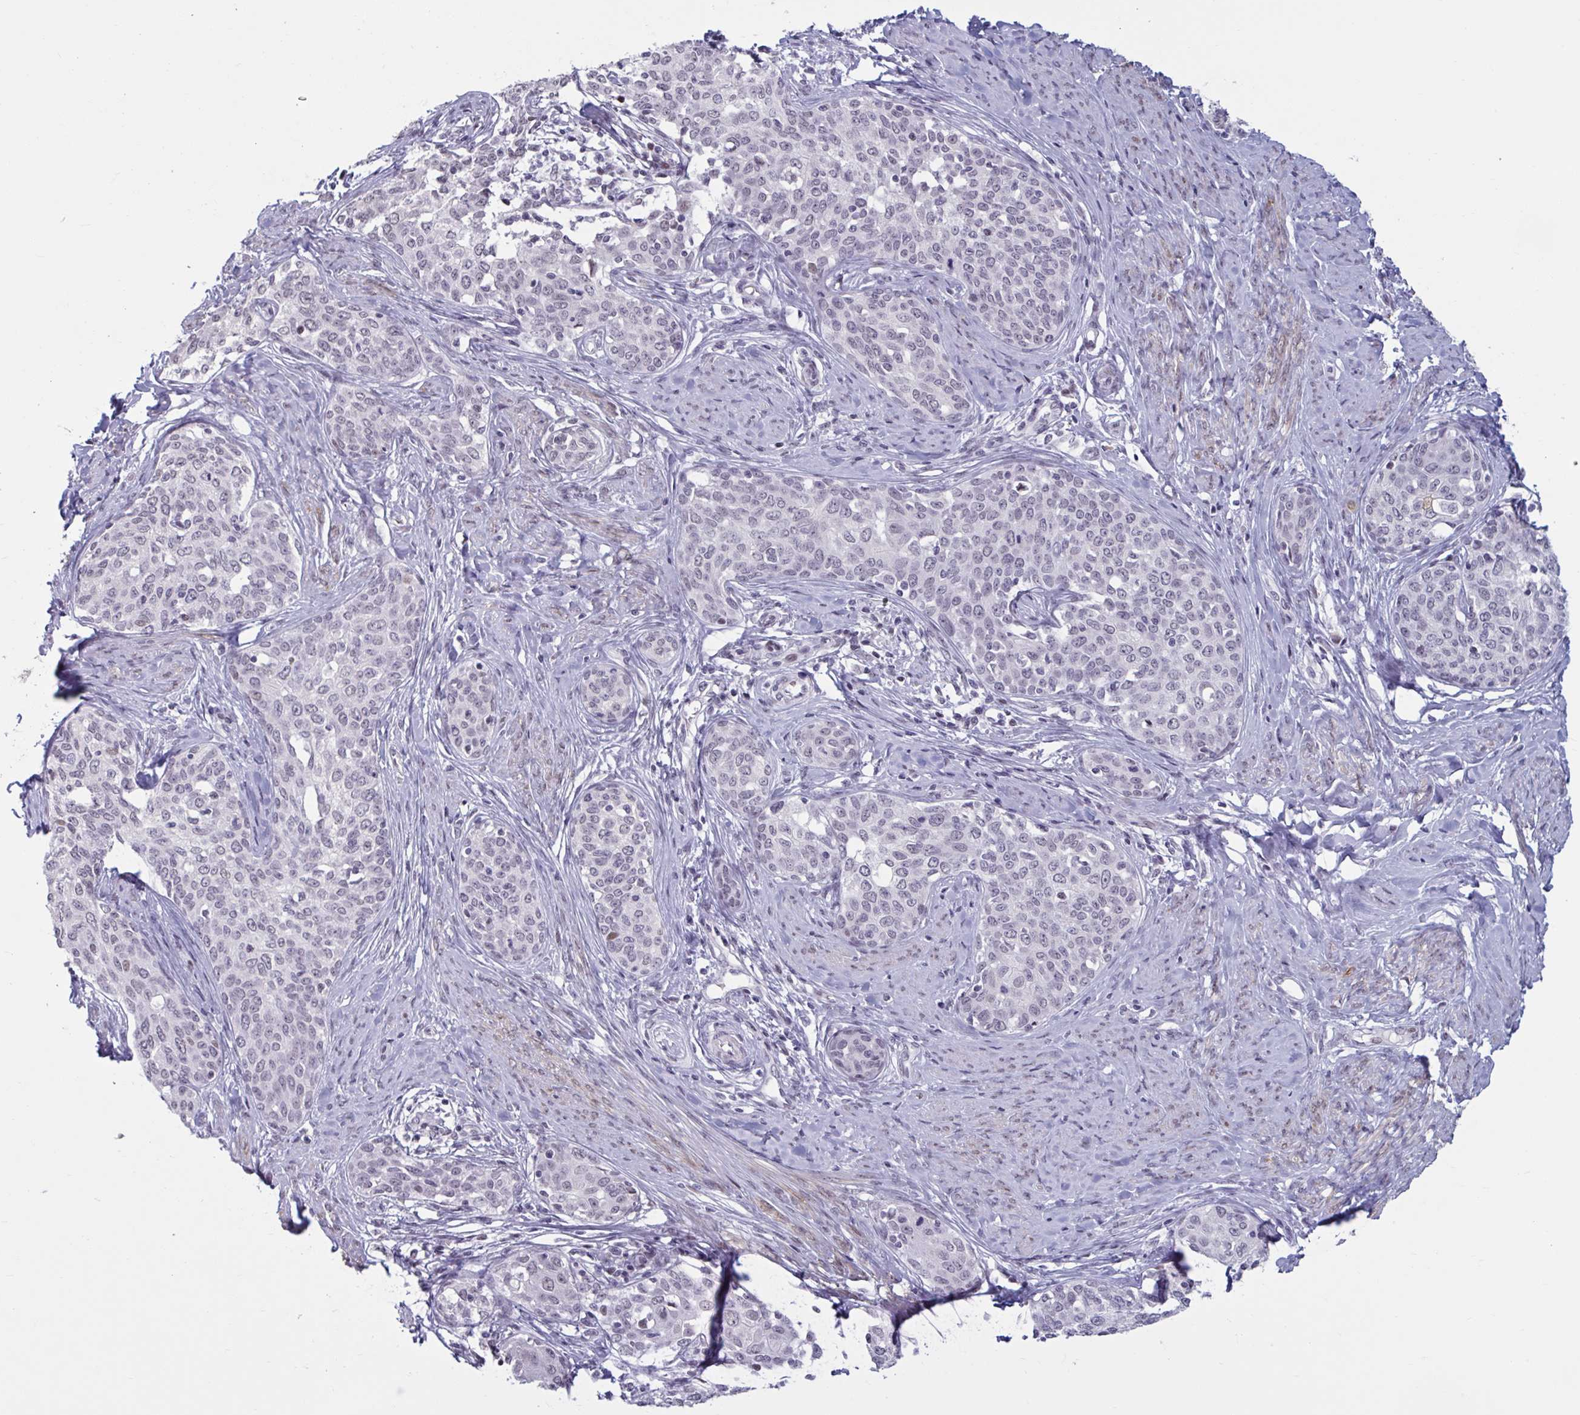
{"staining": {"intensity": "weak", "quantity": "<25%", "location": "nuclear"}, "tissue": "cervical cancer", "cell_type": "Tumor cells", "image_type": "cancer", "snomed": [{"axis": "morphology", "description": "Squamous cell carcinoma, NOS"}, {"axis": "morphology", "description": "Adenocarcinoma, NOS"}, {"axis": "topography", "description": "Cervix"}], "caption": "IHC histopathology image of cervical cancer (adenocarcinoma) stained for a protein (brown), which reveals no positivity in tumor cells. (Immunohistochemistry (ihc), brightfield microscopy, high magnification).", "gene": "HSD17B6", "patient": {"sex": "female", "age": 52}}